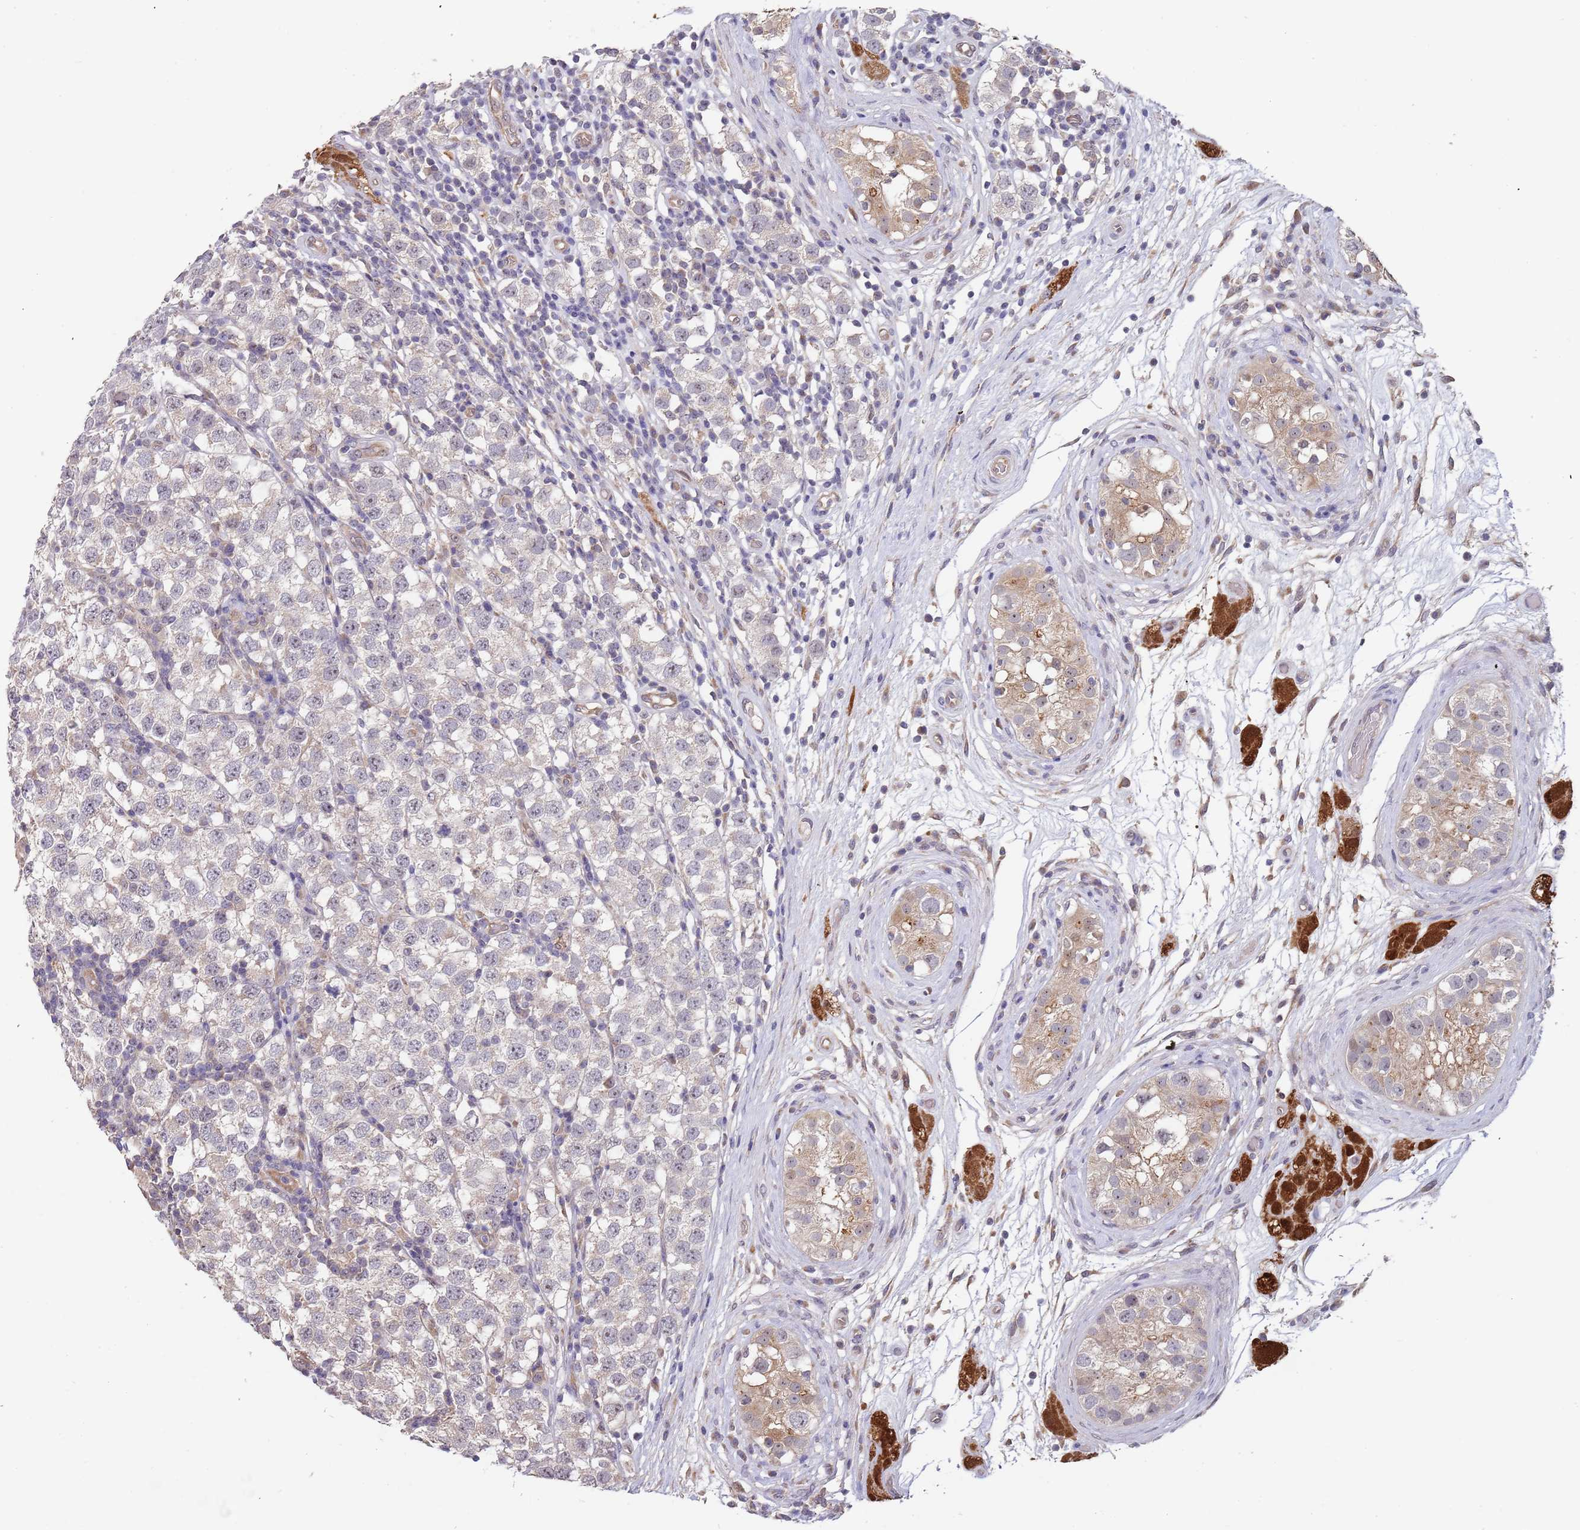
{"staining": {"intensity": "weak", "quantity": "<25%", "location": "cytoplasmic/membranous"}, "tissue": "testis cancer", "cell_type": "Tumor cells", "image_type": "cancer", "snomed": [{"axis": "morphology", "description": "Seminoma, NOS"}, {"axis": "topography", "description": "Testis"}], "caption": "The photomicrograph reveals no staining of tumor cells in testis cancer.", "gene": "TMEM64", "patient": {"sex": "male", "age": 34}}